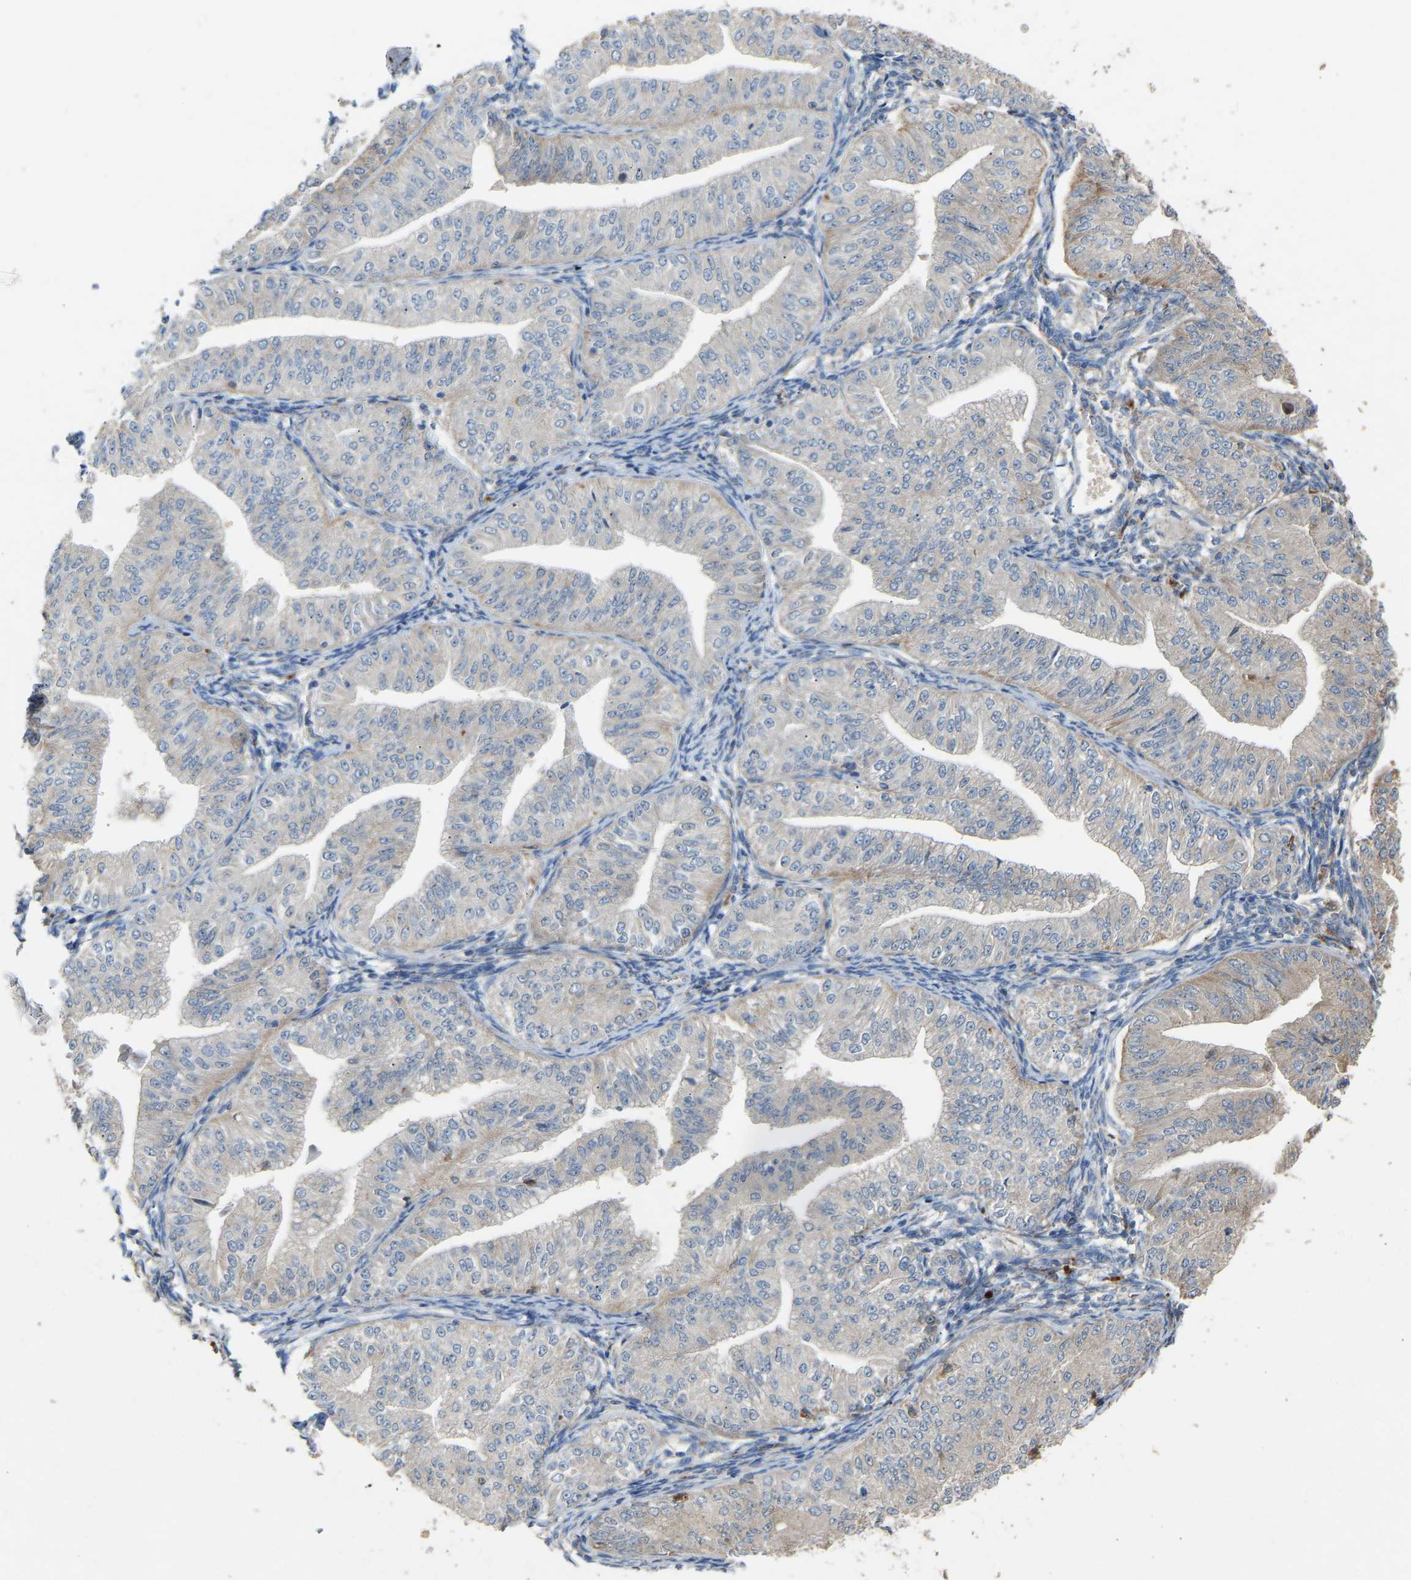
{"staining": {"intensity": "weak", "quantity": "<25%", "location": "cytoplasmic/membranous"}, "tissue": "endometrial cancer", "cell_type": "Tumor cells", "image_type": "cancer", "snomed": [{"axis": "morphology", "description": "Normal tissue, NOS"}, {"axis": "morphology", "description": "Adenocarcinoma, NOS"}, {"axis": "topography", "description": "Endometrium"}], "caption": "Micrograph shows no protein expression in tumor cells of endometrial cancer (adenocarcinoma) tissue.", "gene": "RGP1", "patient": {"sex": "female", "age": 53}}